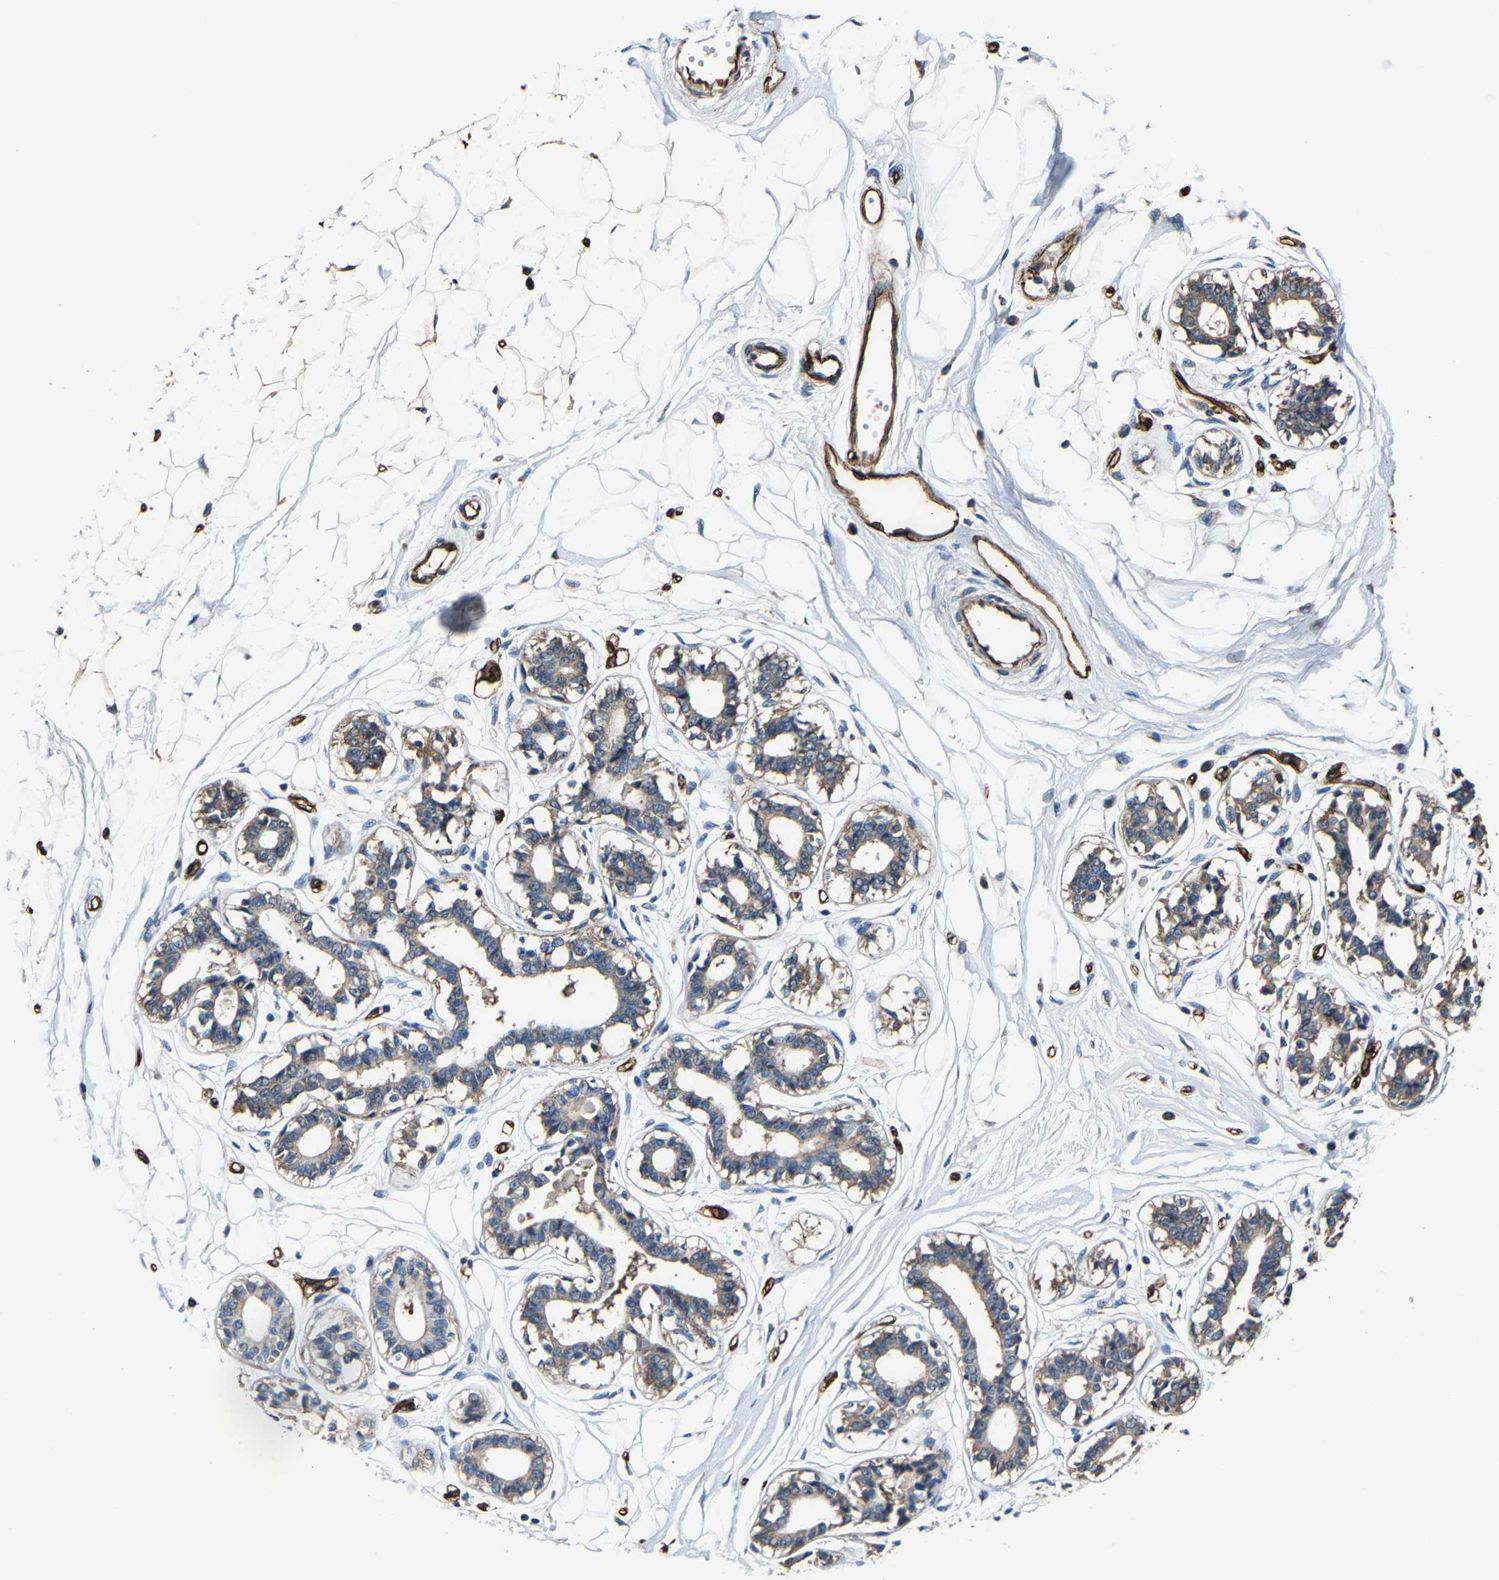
{"staining": {"intensity": "weak", "quantity": ">75%", "location": "cytoplasmic/membranous"}, "tissue": "breast", "cell_type": "Adipocytes", "image_type": "normal", "snomed": [{"axis": "morphology", "description": "Normal tissue, NOS"}, {"axis": "topography", "description": "Breast"}], "caption": "High-power microscopy captured an immunohistochemistry histopathology image of benign breast, revealing weak cytoplasmic/membranous expression in about >75% of adipocytes.", "gene": "GFRA3", "patient": {"sex": "female", "age": 45}}